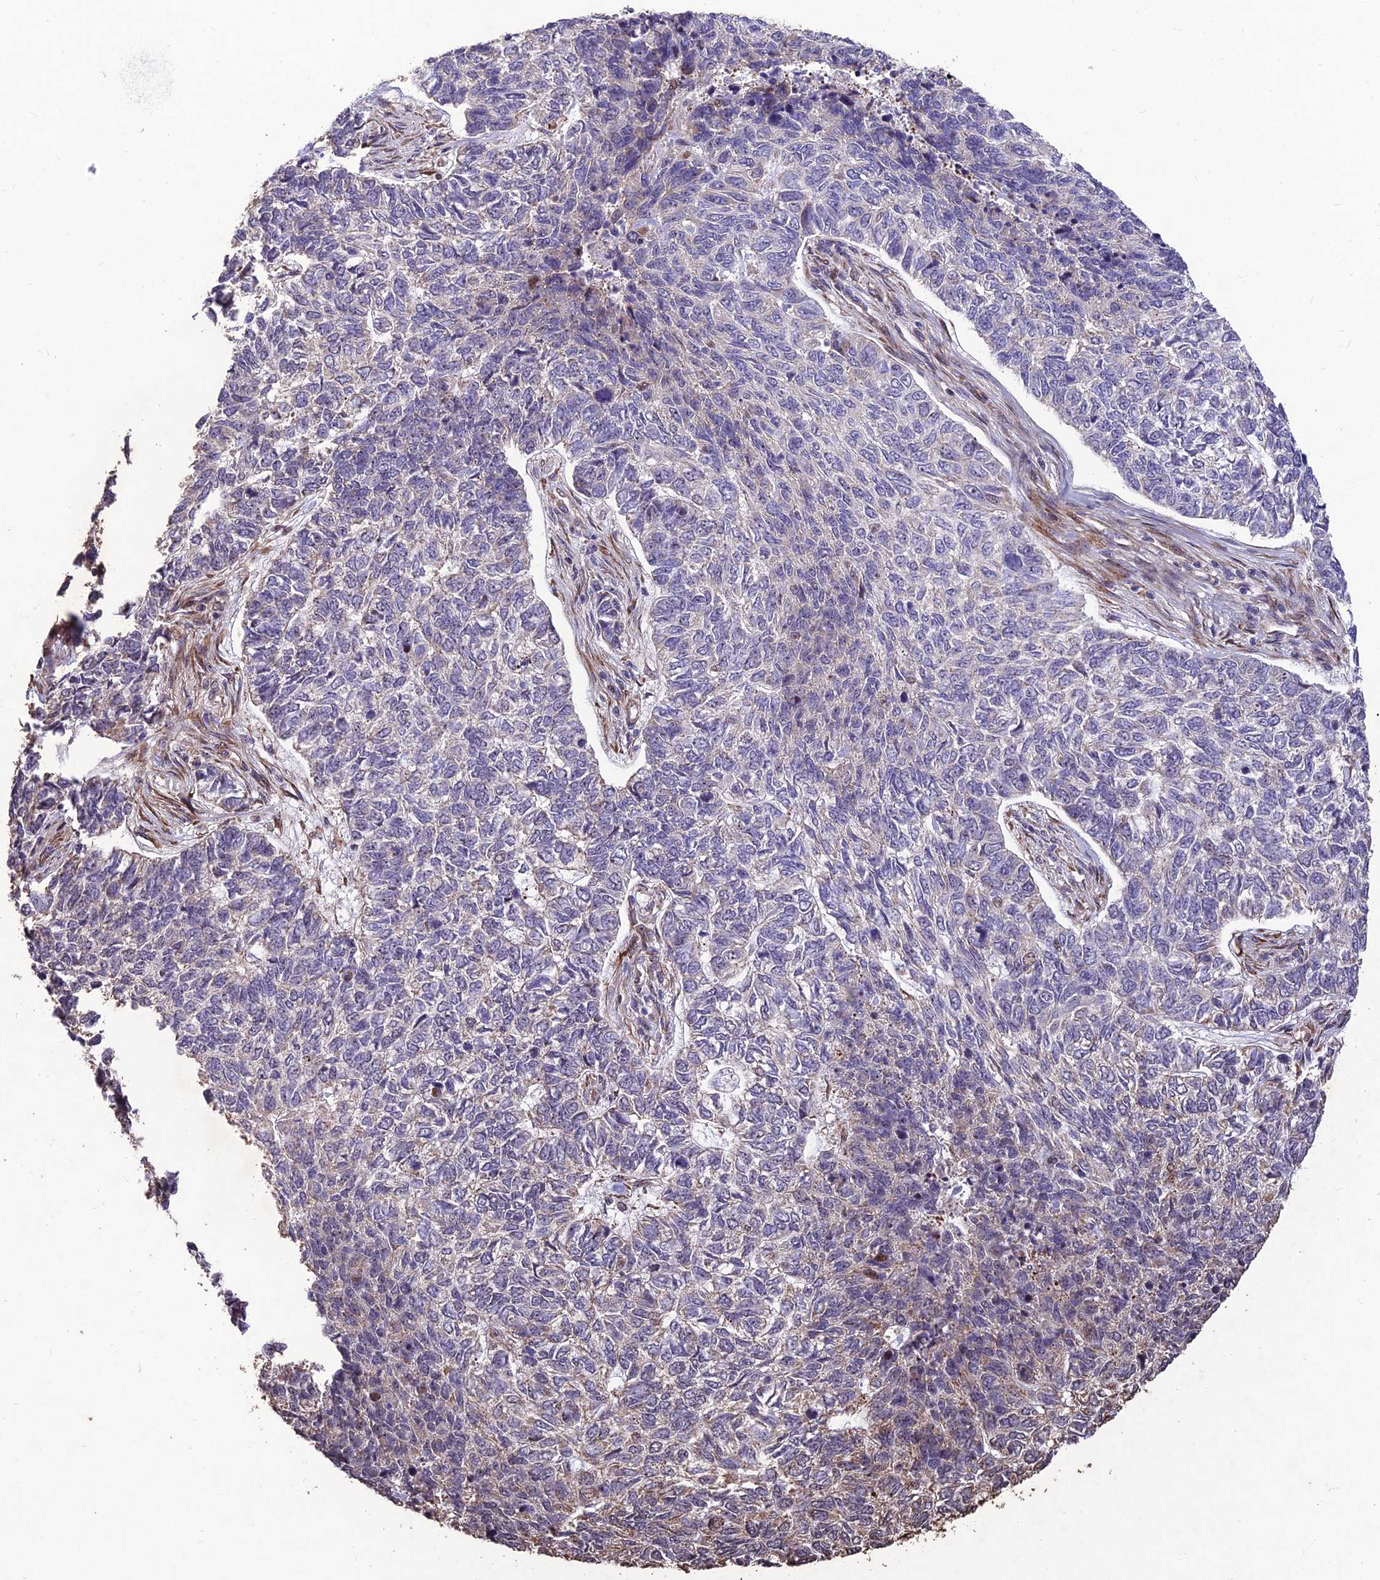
{"staining": {"intensity": "negative", "quantity": "none", "location": "none"}, "tissue": "skin cancer", "cell_type": "Tumor cells", "image_type": "cancer", "snomed": [{"axis": "morphology", "description": "Basal cell carcinoma"}, {"axis": "topography", "description": "Skin"}], "caption": "DAB immunohistochemical staining of skin cancer displays no significant staining in tumor cells.", "gene": "KBTBD7", "patient": {"sex": "female", "age": 65}}